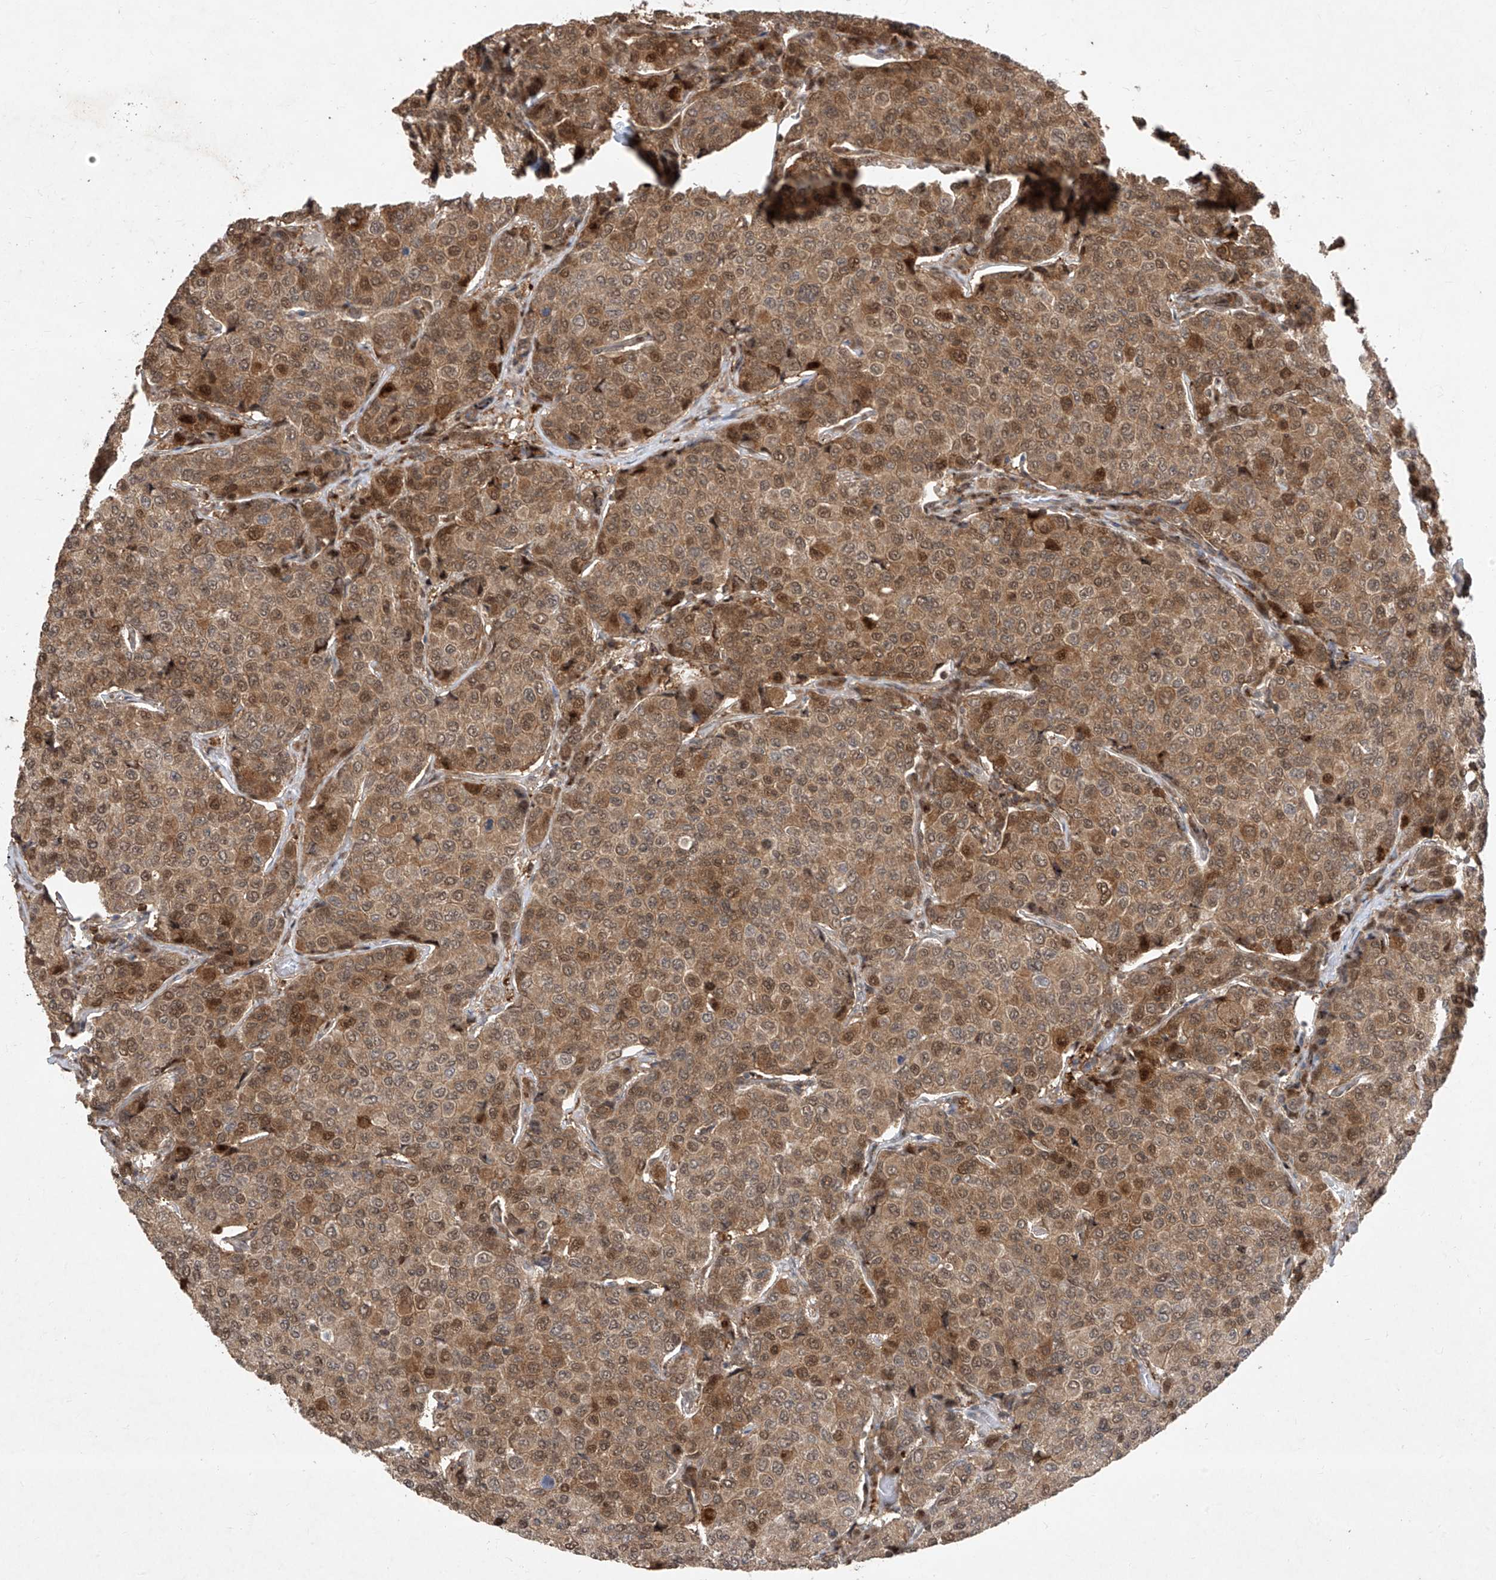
{"staining": {"intensity": "moderate", "quantity": ">75%", "location": "cytoplasmic/membranous,nuclear"}, "tissue": "breast cancer", "cell_type": "Tumor cells", "image_type": "cancer", "snomed": [{"axis": "morphology", "description": "Duct carcinoma"}, {"axis": "topography", "description": "Breast"}], "caption": "An immunohistochemistry photomicrograph of tumor tissue is shown. Protein staining in brown labels moderate cytoplasmic/membranous and nuclear positivity in breast infiltrating ductal carcinoma within tumor cells.", "gene": "ZNF358", "patient": {"sex": "female", "age": 55}}